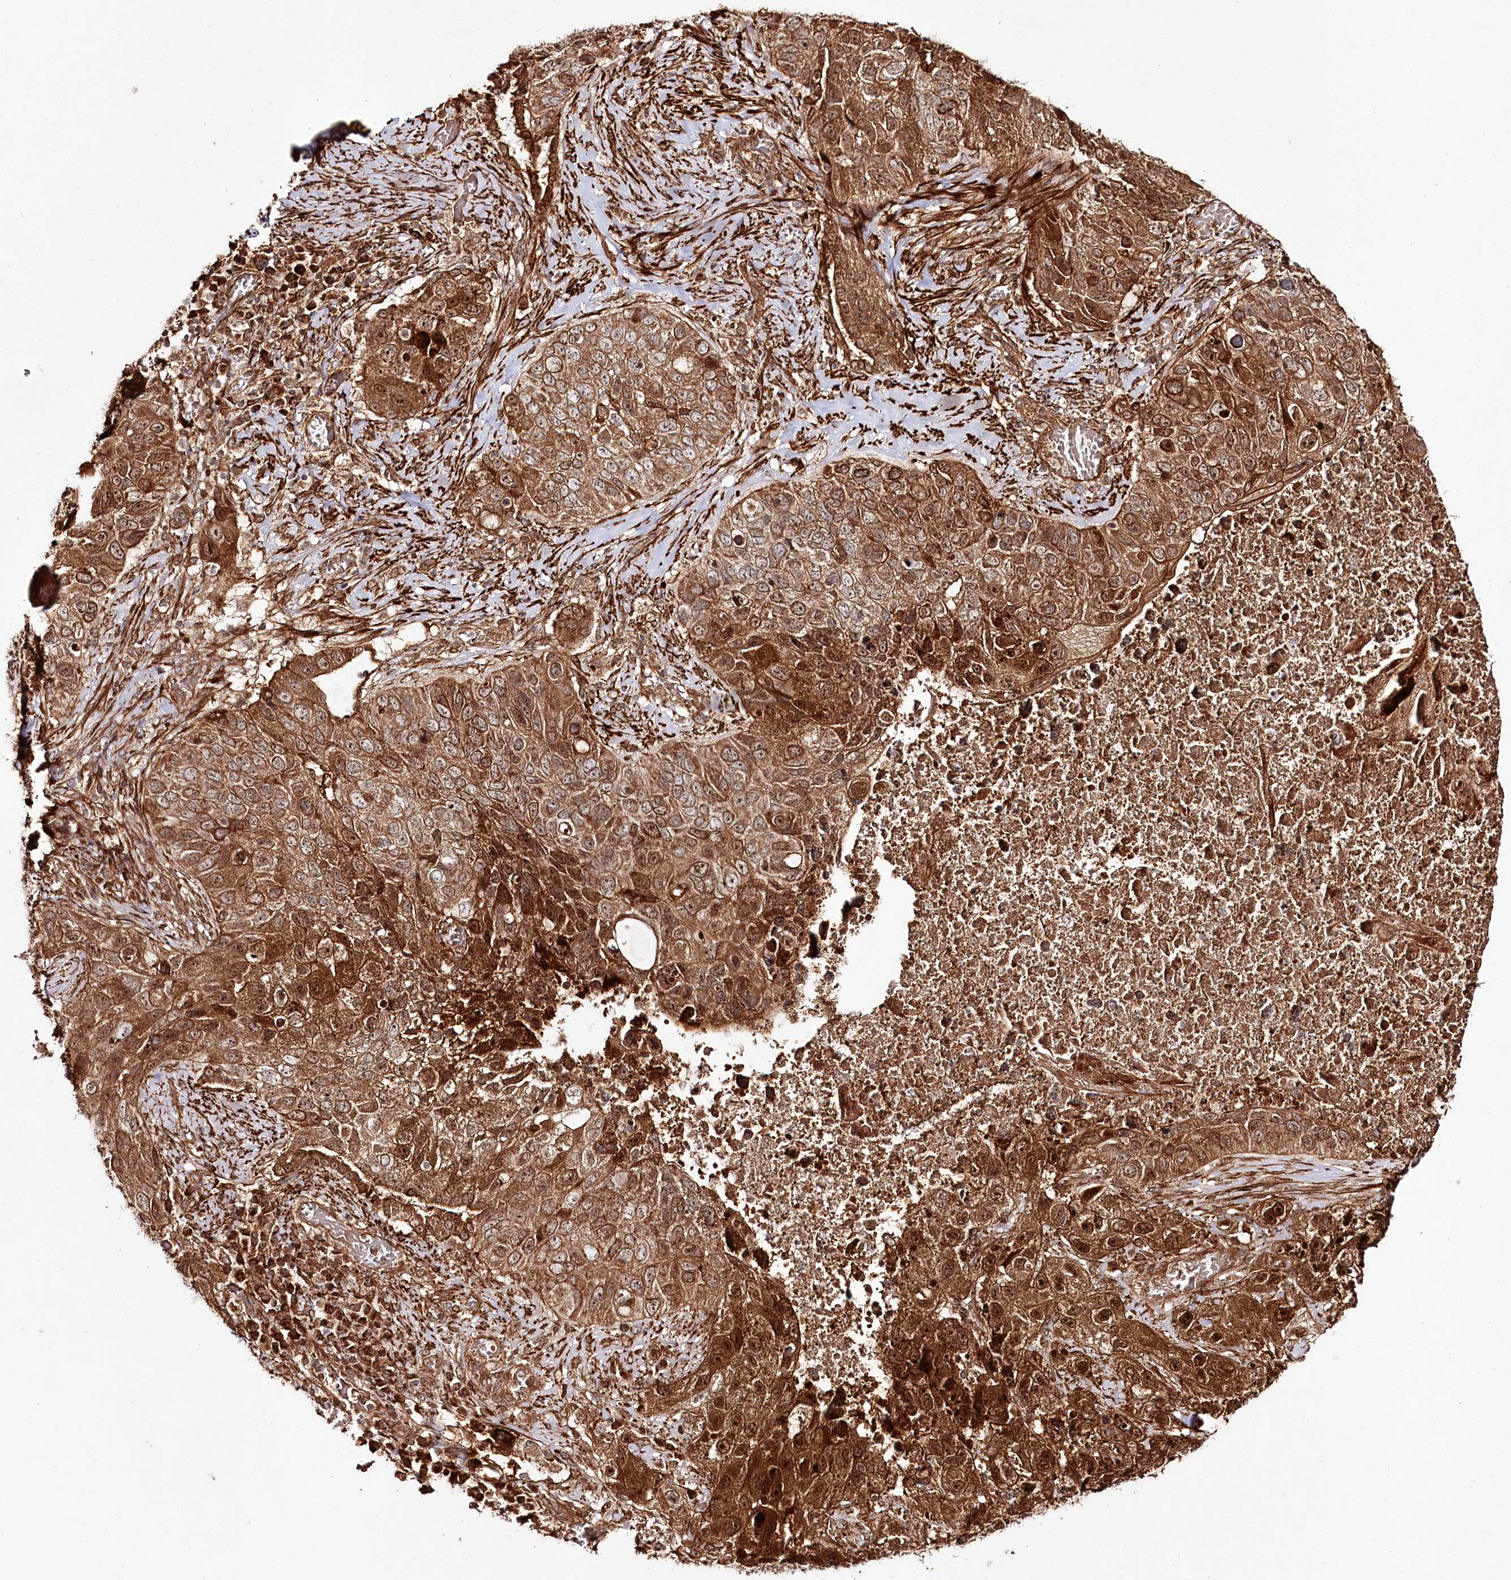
{"staining": {"intensity": "strong", "quantity": ">75%", "location": "cytoplasmic/membranous,nuclear"}, "tissue": "lung cancer", "cell_type": "Tumor cells", "image_type": "cancer", "snomed": [{"axis": "morphology", "description": "Squamous cell carcinoma, NOS"}, {"axis": "topography", "description": "Lung"}], "caption": "Human squamous cell carcinoma (lung) stained for a protein (brown) shows strong cytoplasmic/membranous and nuclear positive expression in about >75% of tumor cells.", "gene": "REXO2", "patient": {"sex": "male", "age": 61}}